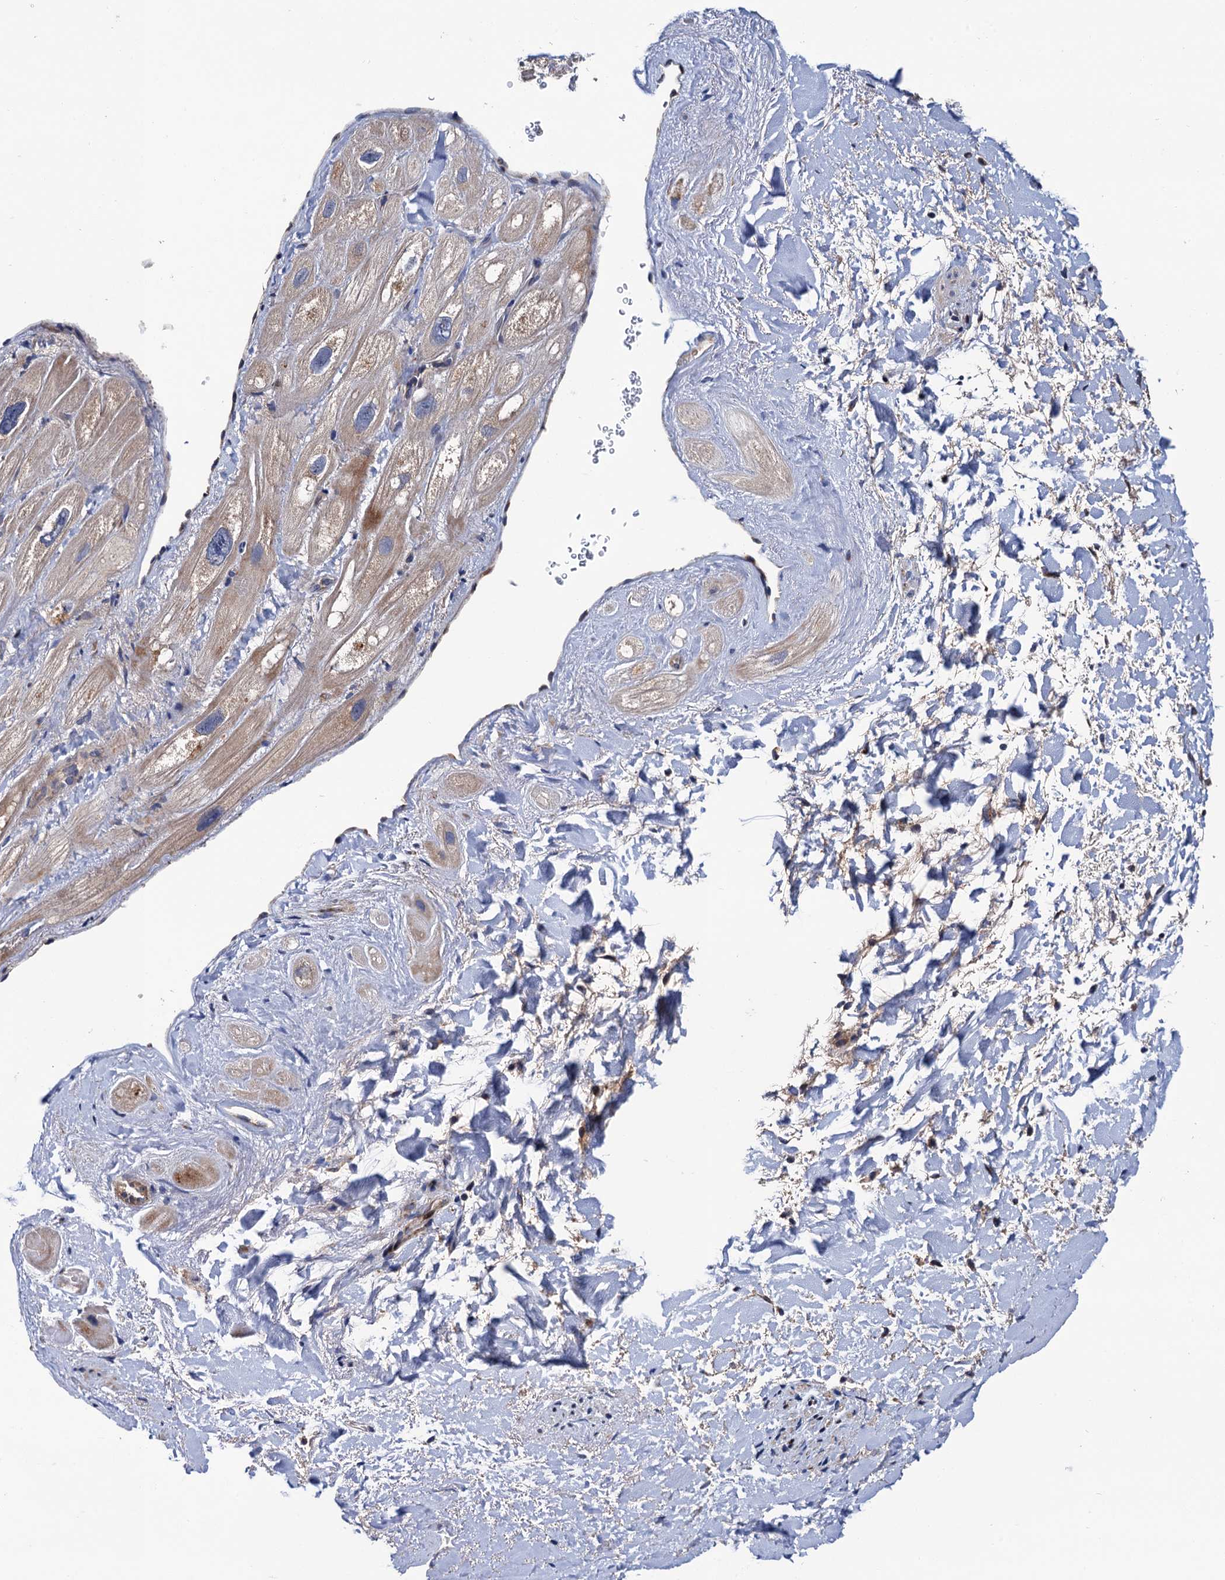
{"staining": {"intensity": "moderate", "quantity": "<25%", "location": "cytoplasmic/membranous"}, "tissue": "heart muscle", "cell_type": "Cardiomyocytes", "image_type": "normal", "snomed": [{"axis": "morphology", "description": "Normal tissue, NOS"}, {"axis": "topography", "description": "Heart"}], "caption": "Protein staining shows moderate cytoplasmic/membranous staining in approximately <25% of cardiomyocytes in normal heart muscle.", "gene": "TRMT112", "patient": {"sex": "male", "age": 49}}